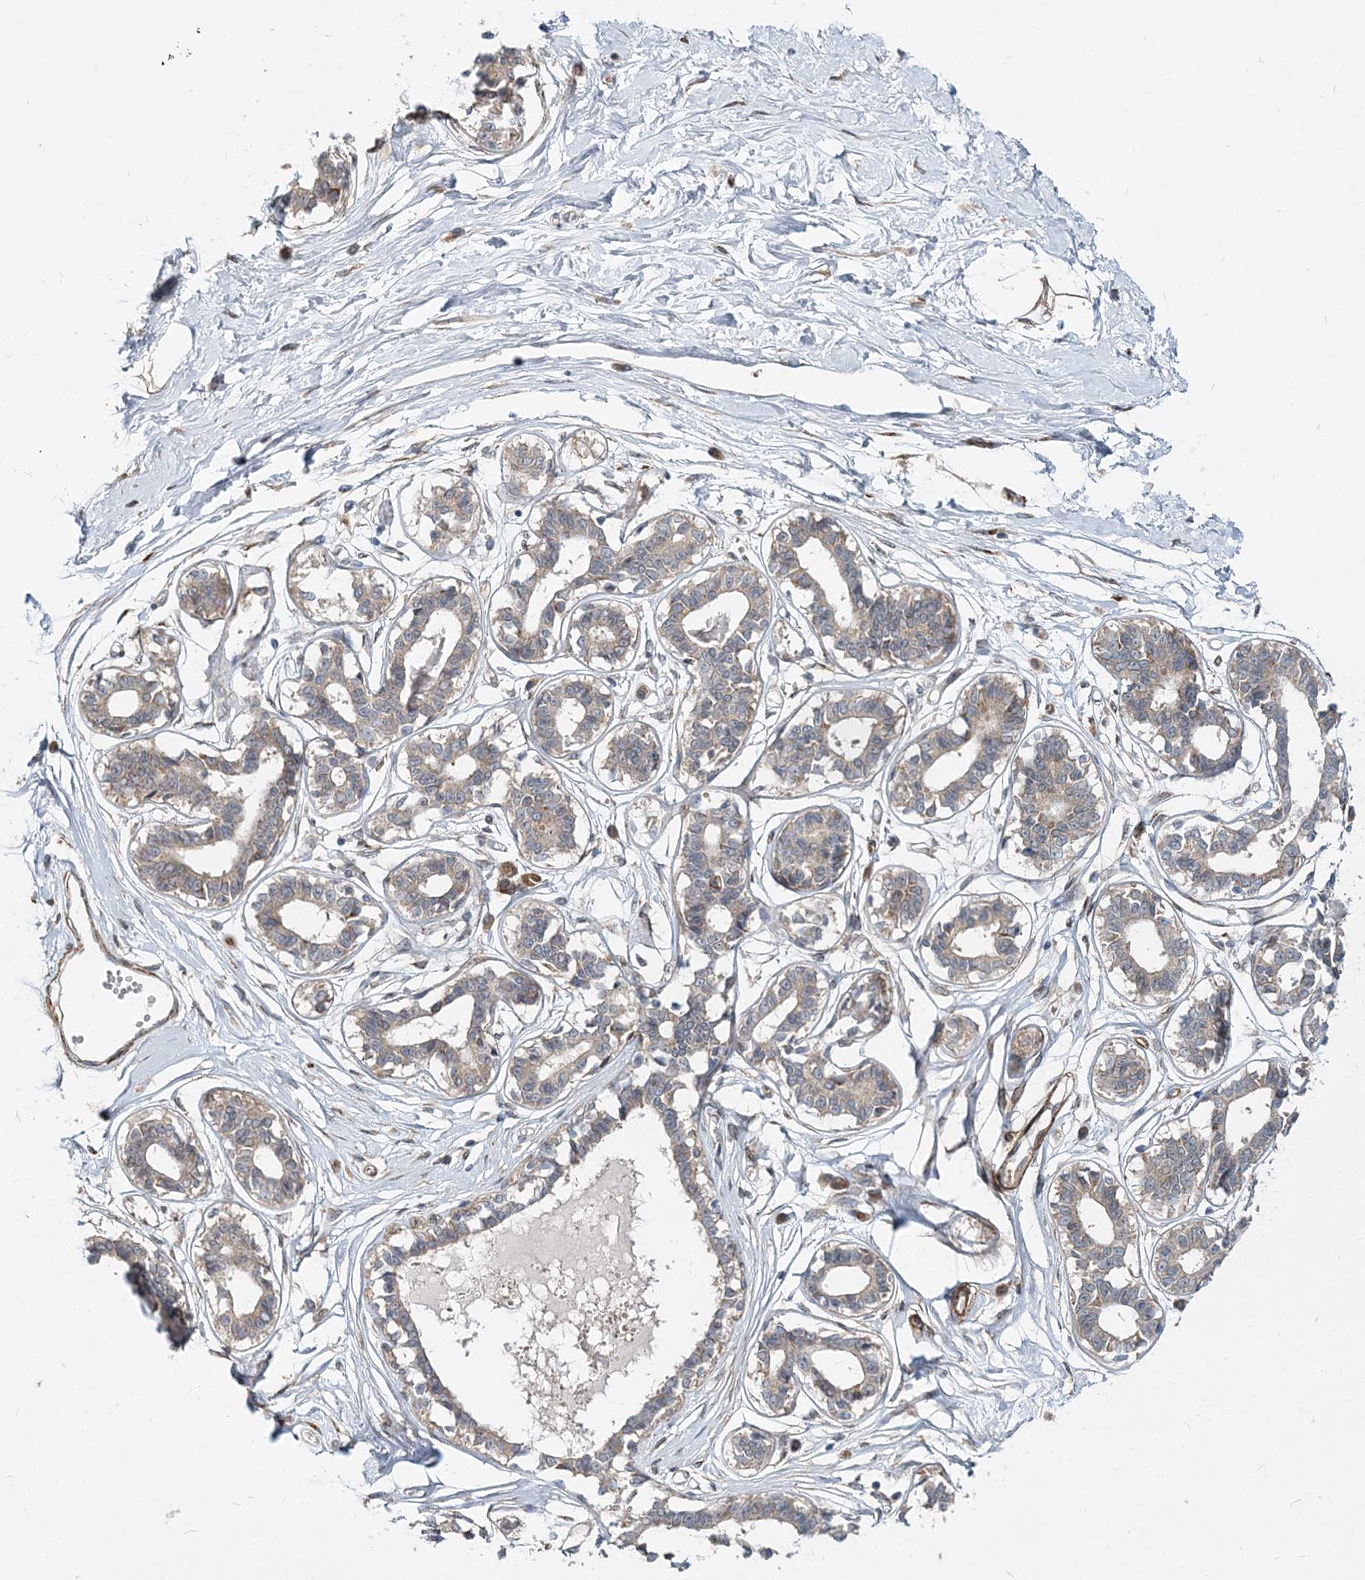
{"staining": {"intensity": "moderate", "quantity": ">75%", "location": "cytoplasmic/membranous"}, "tissue": "breast", "cell_type": "Adipocytes", "image_type": "normal", "snomed": [{"axis": "morphology", "description": "Normal tissue, NOS"}, {"axis": "topography", "description": "Breast"}], "caption": "Breast stained for a protein (brown) exhibits moderate cytoplasmic/membranous positive expression in approximately >75% of adipocytes.", "gene": "NBAS", "patient": {"sex": "female", "age": 45}}